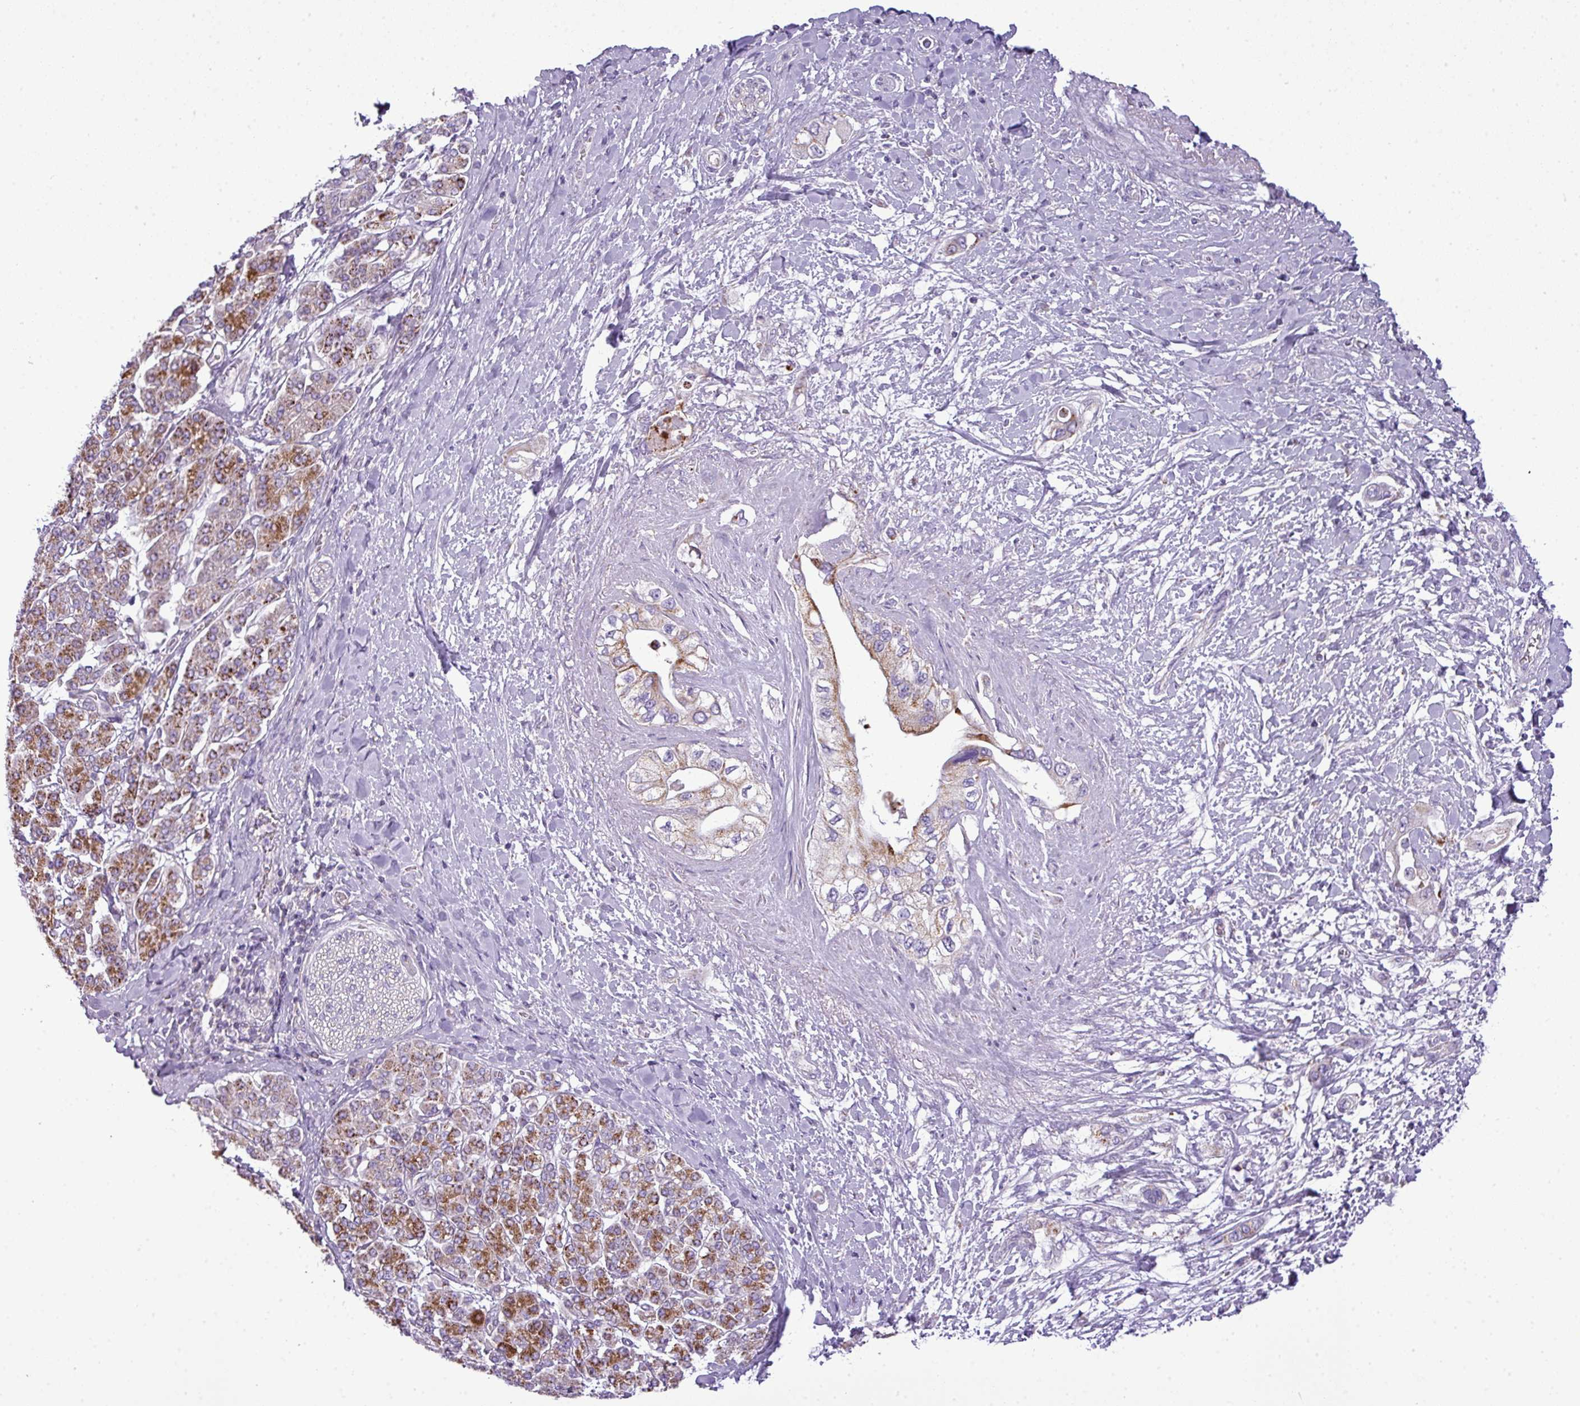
{"staining": {"intensity": "weak", "quantity": ">75%", "location": "cytoplasmic/membranous"}, "tissue": "pancreatic cancer", "cell_type": "Tumor cells", "image_type": "cancer", "snomed": [{"axis": "morphology", "description": "Inflammation, NOS"}, {"axis": "morphology", "description": "Adenocarcinoma, NOS"}, {"axis": "topography", "description": "Pancreas"}], "caption": "DAB (3,3'-diaminobenzidine) immunohistochemical staining of human pancreatic cancer reveals weak cytoplasmic/membranous protein staining in about >75% of tumor cells.", "gene": "ZNF81", "patient": {"sex": "female", "age": 56}}